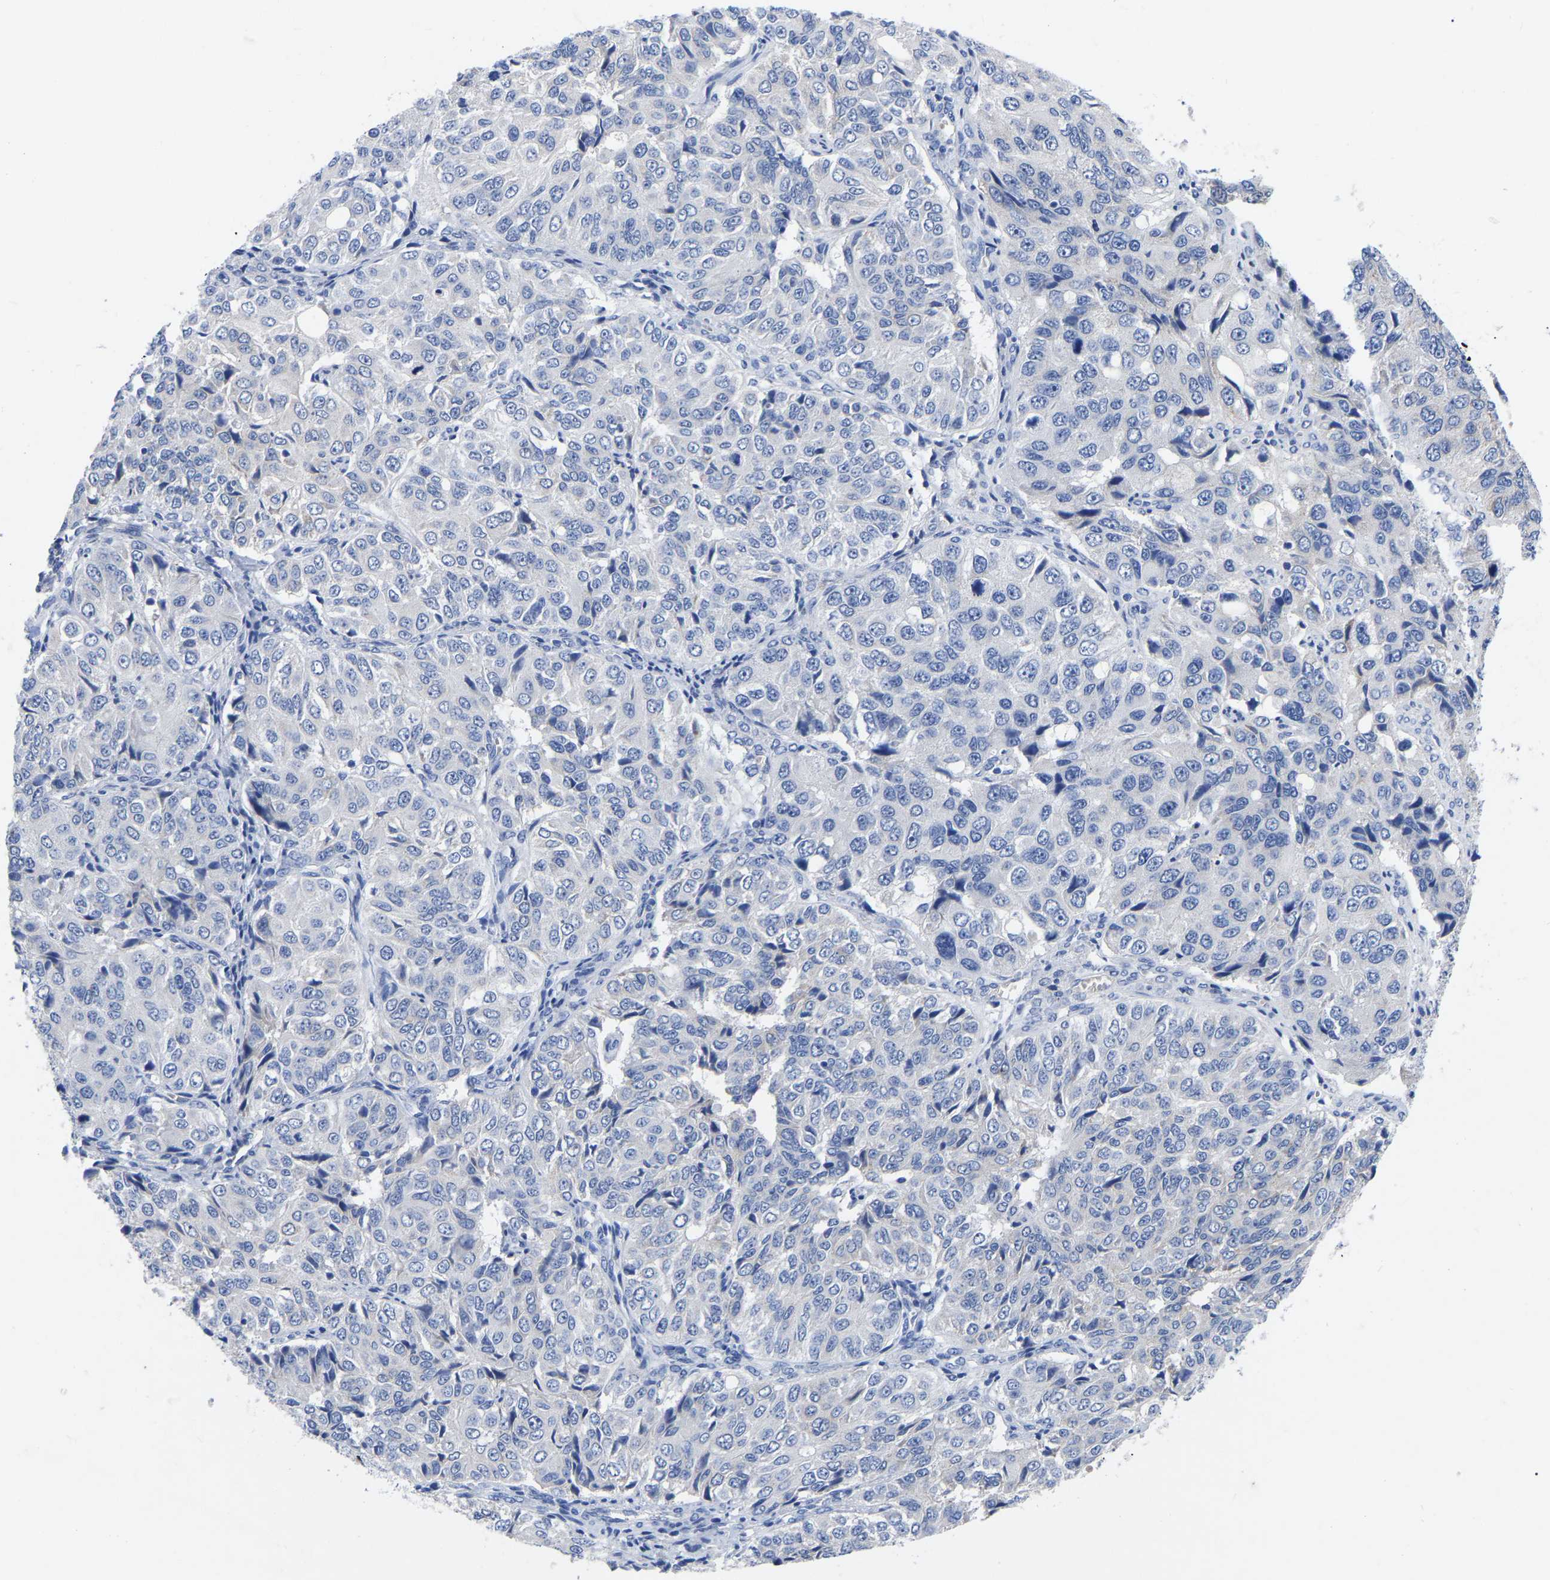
{"staining": {"intensity": "negative", "quantity": "none", "location": "none"}, "tissue": "ovarian cancer", "cell_type": "Tumor cells", "image_type": "cancer", "snomed": [{"axis": "morphology", "description": "Carcinoma, endometroid"}, {"axis": "topography", "description": "Ovary"}], "caption": "DAB immunohistochemical staining of endometroid carcinoma (ovarian) shows no significant expression in tumor cells.", "gene": "GDF3", "patient": {"sex": "female", "age": 51}}